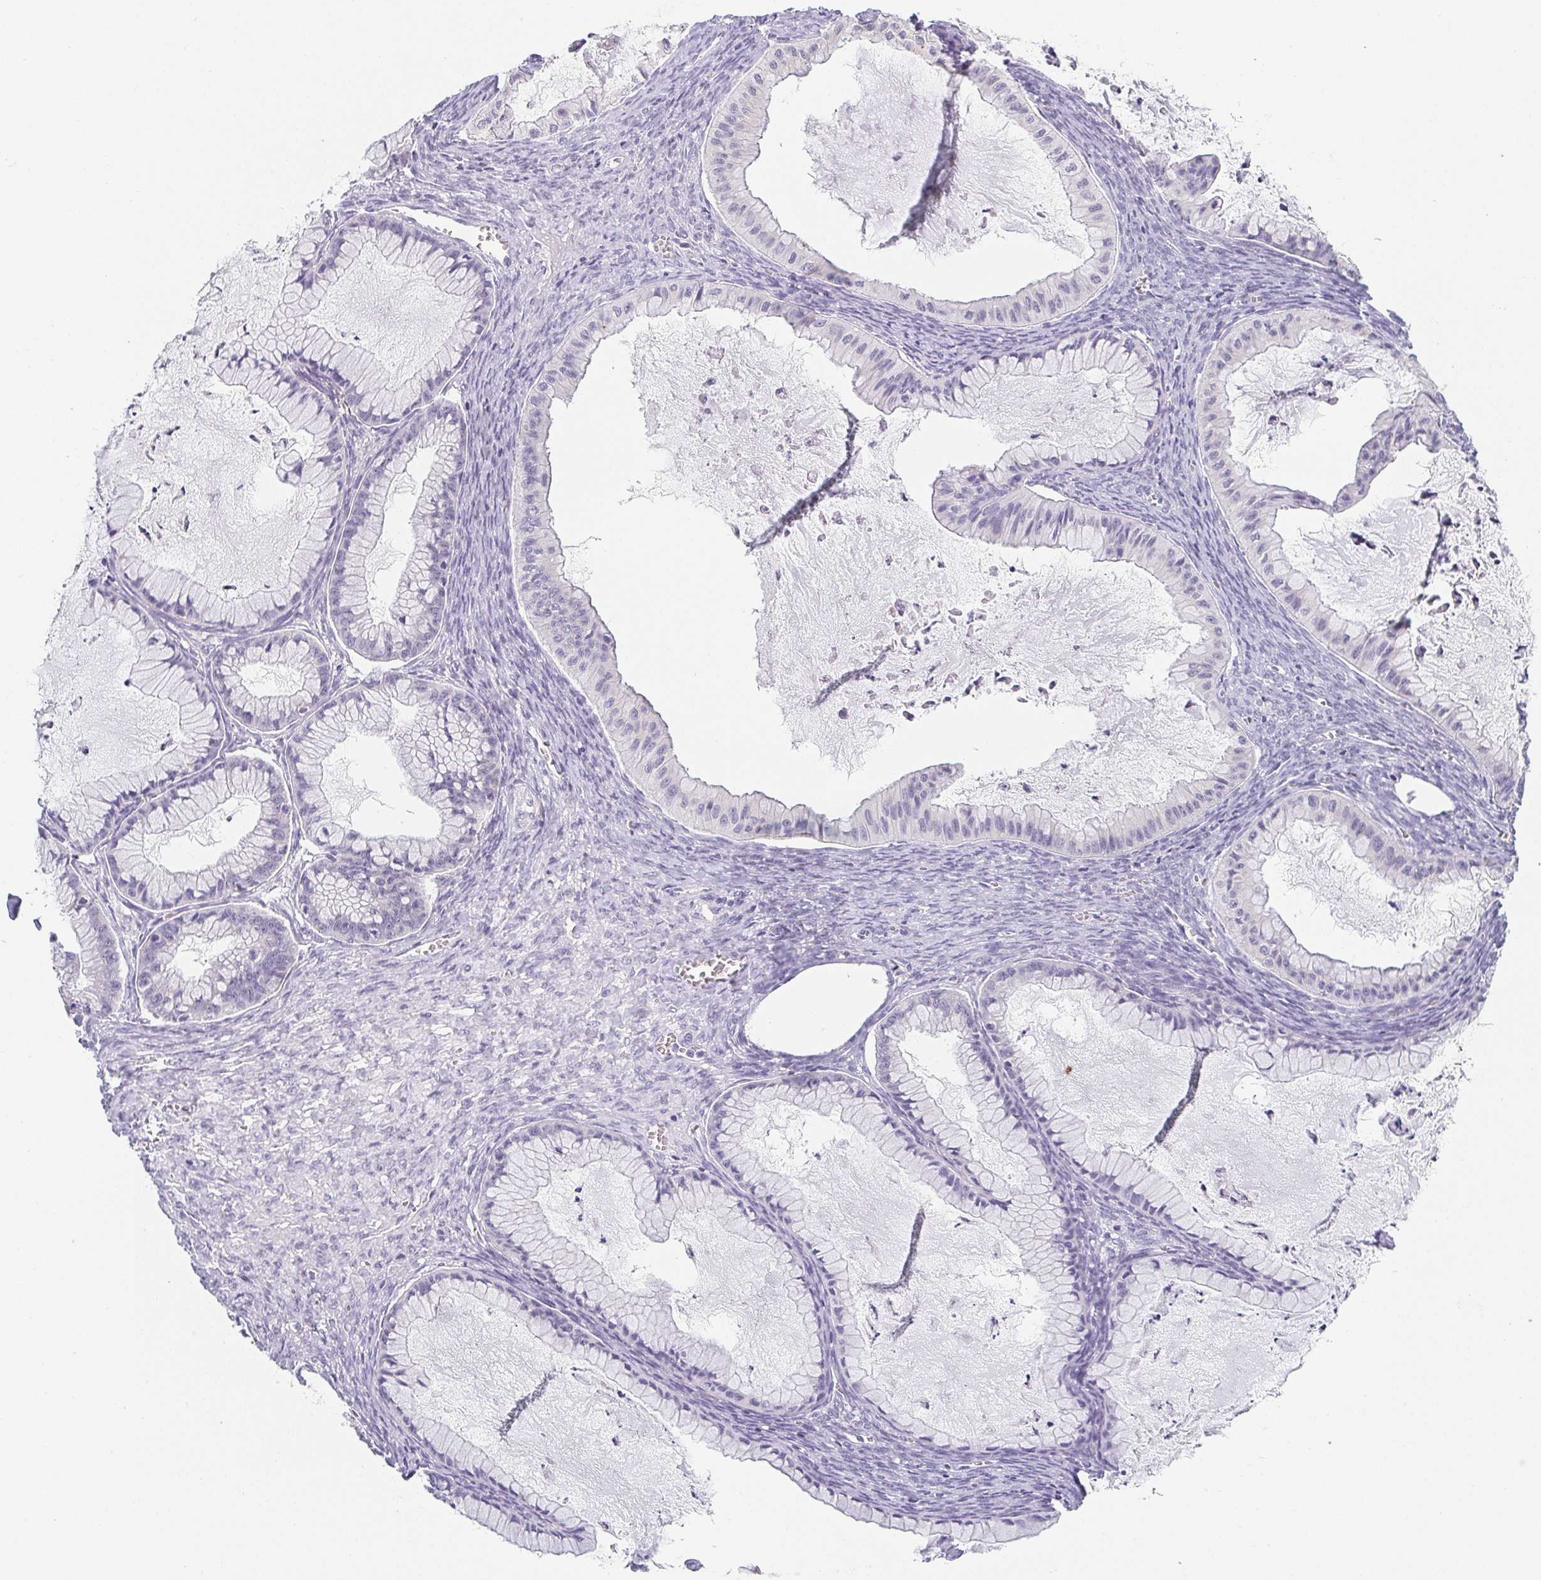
{"staining": {"intensity": "negative", "quantity": "none", "location": "none"}, "tissue": "ovarian cancer", "cell_type": "Tumor cells", "image_type": "cancer", "snomed": [{"axis": "morphology", "description": "Cystadenocarcinoma, mucinous, NOS"}, {"axis": "topography", "description": "Ovary"}], "caption": "Immunohistochemical staining of ovarian mucinous cystadenocarcinoma shows no significant positivity in tumor cells. (Brightfield microscopy of DAB (3,3'-diaminobenzidine) immunohistochemistry (IHC) at high magnification).", "gene": "PRR27", "patient": {"sex": "female", "age": 72}}